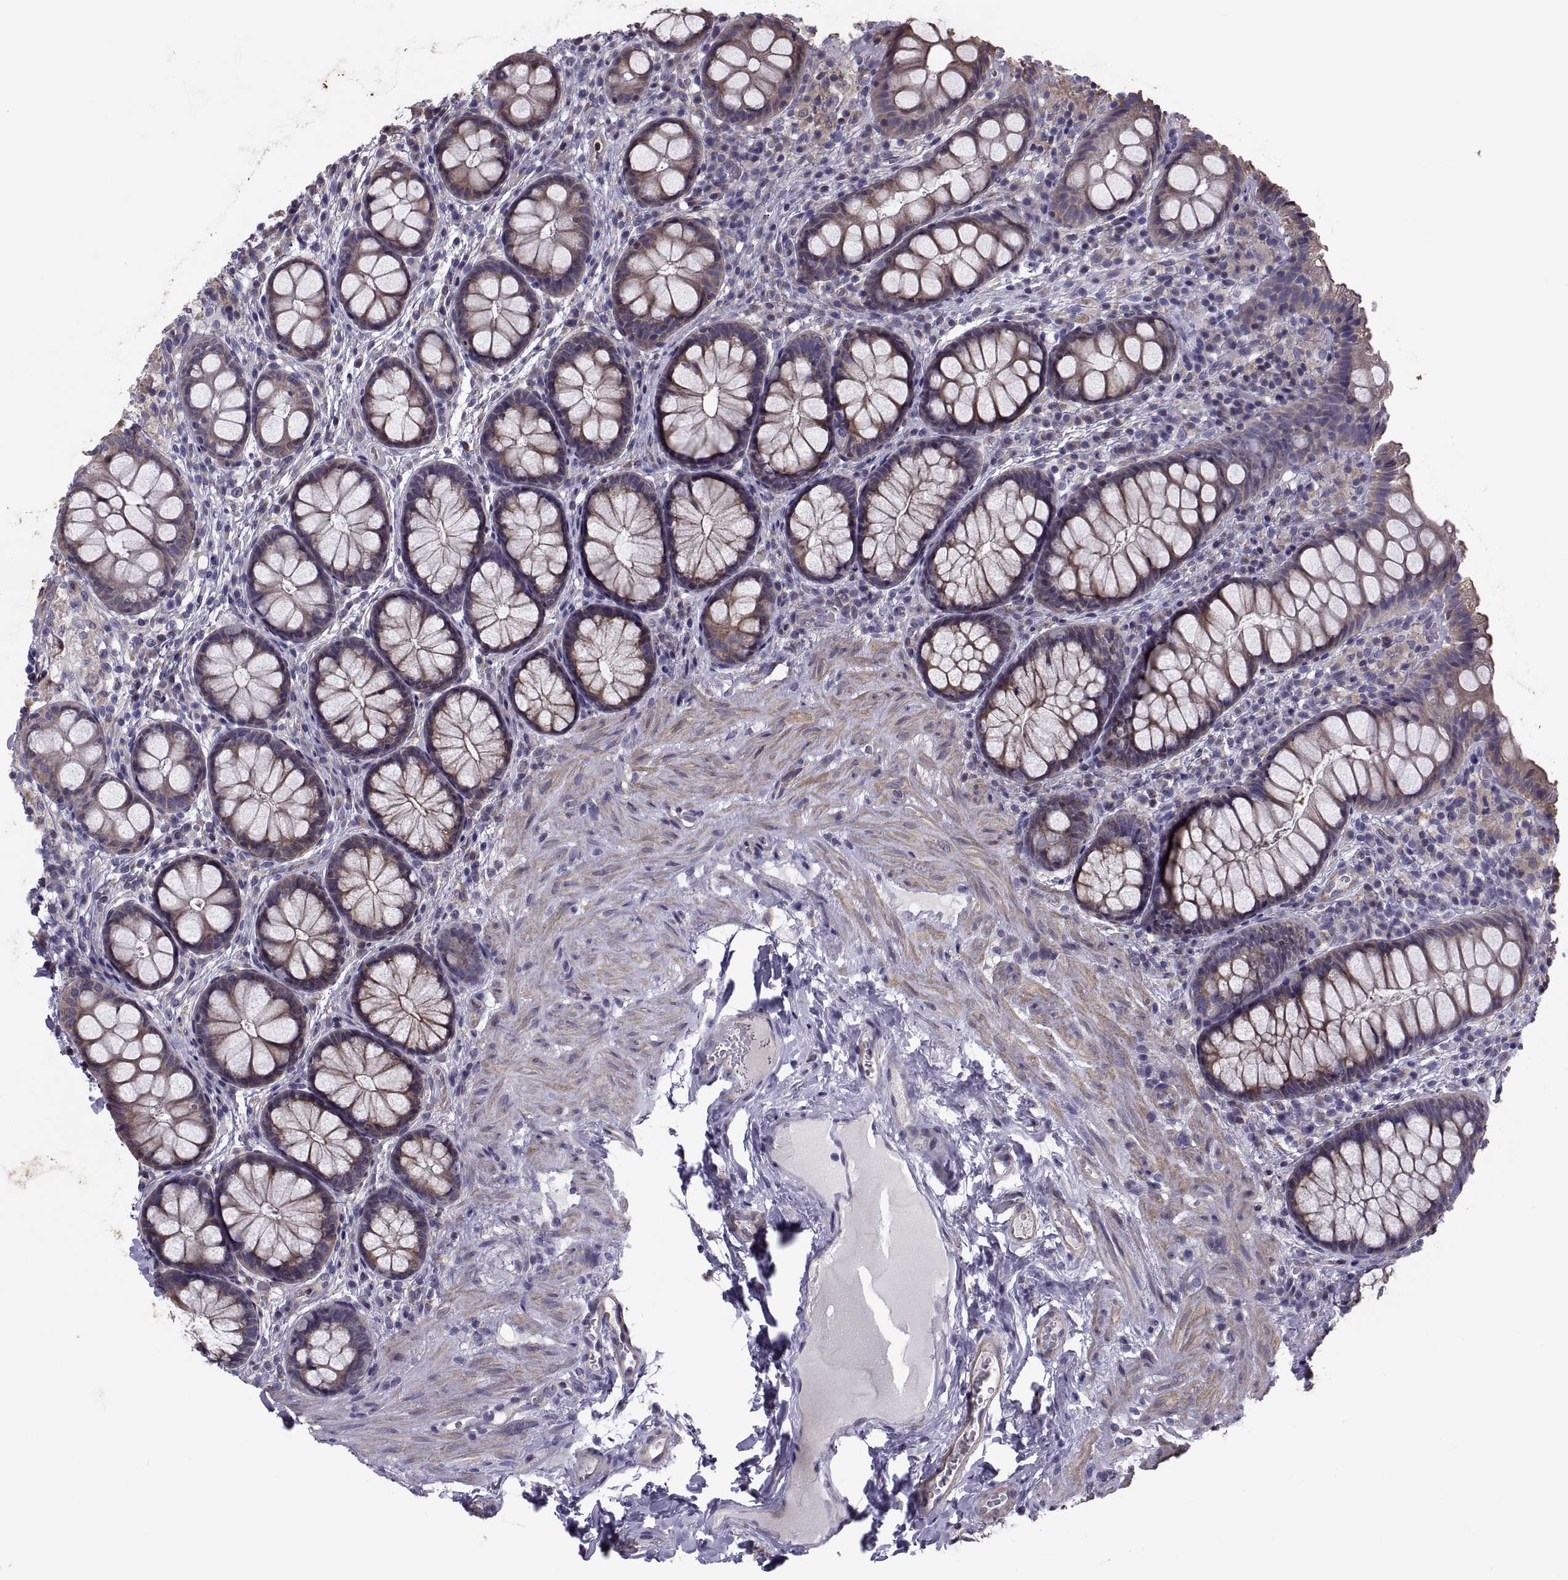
{"staining": {"intensity": "weak", "quantity": "<25%", "location": "cytoplasmic/membranous"}, "tissue": "colon", "cell_type": "Endothelial cells", "image_type": "normal", "snomed": [{"axis": "morphology", "description": "Normal tissue, NOS"}, {"axis": "topography", "description": "Colon"}], "caption": "Immunohistochemistry (IHC) of normal human colon reveals no positivity in endothelial cells.", "gene": "ANO1", "patient": {"sex": "female", "age": 86}}